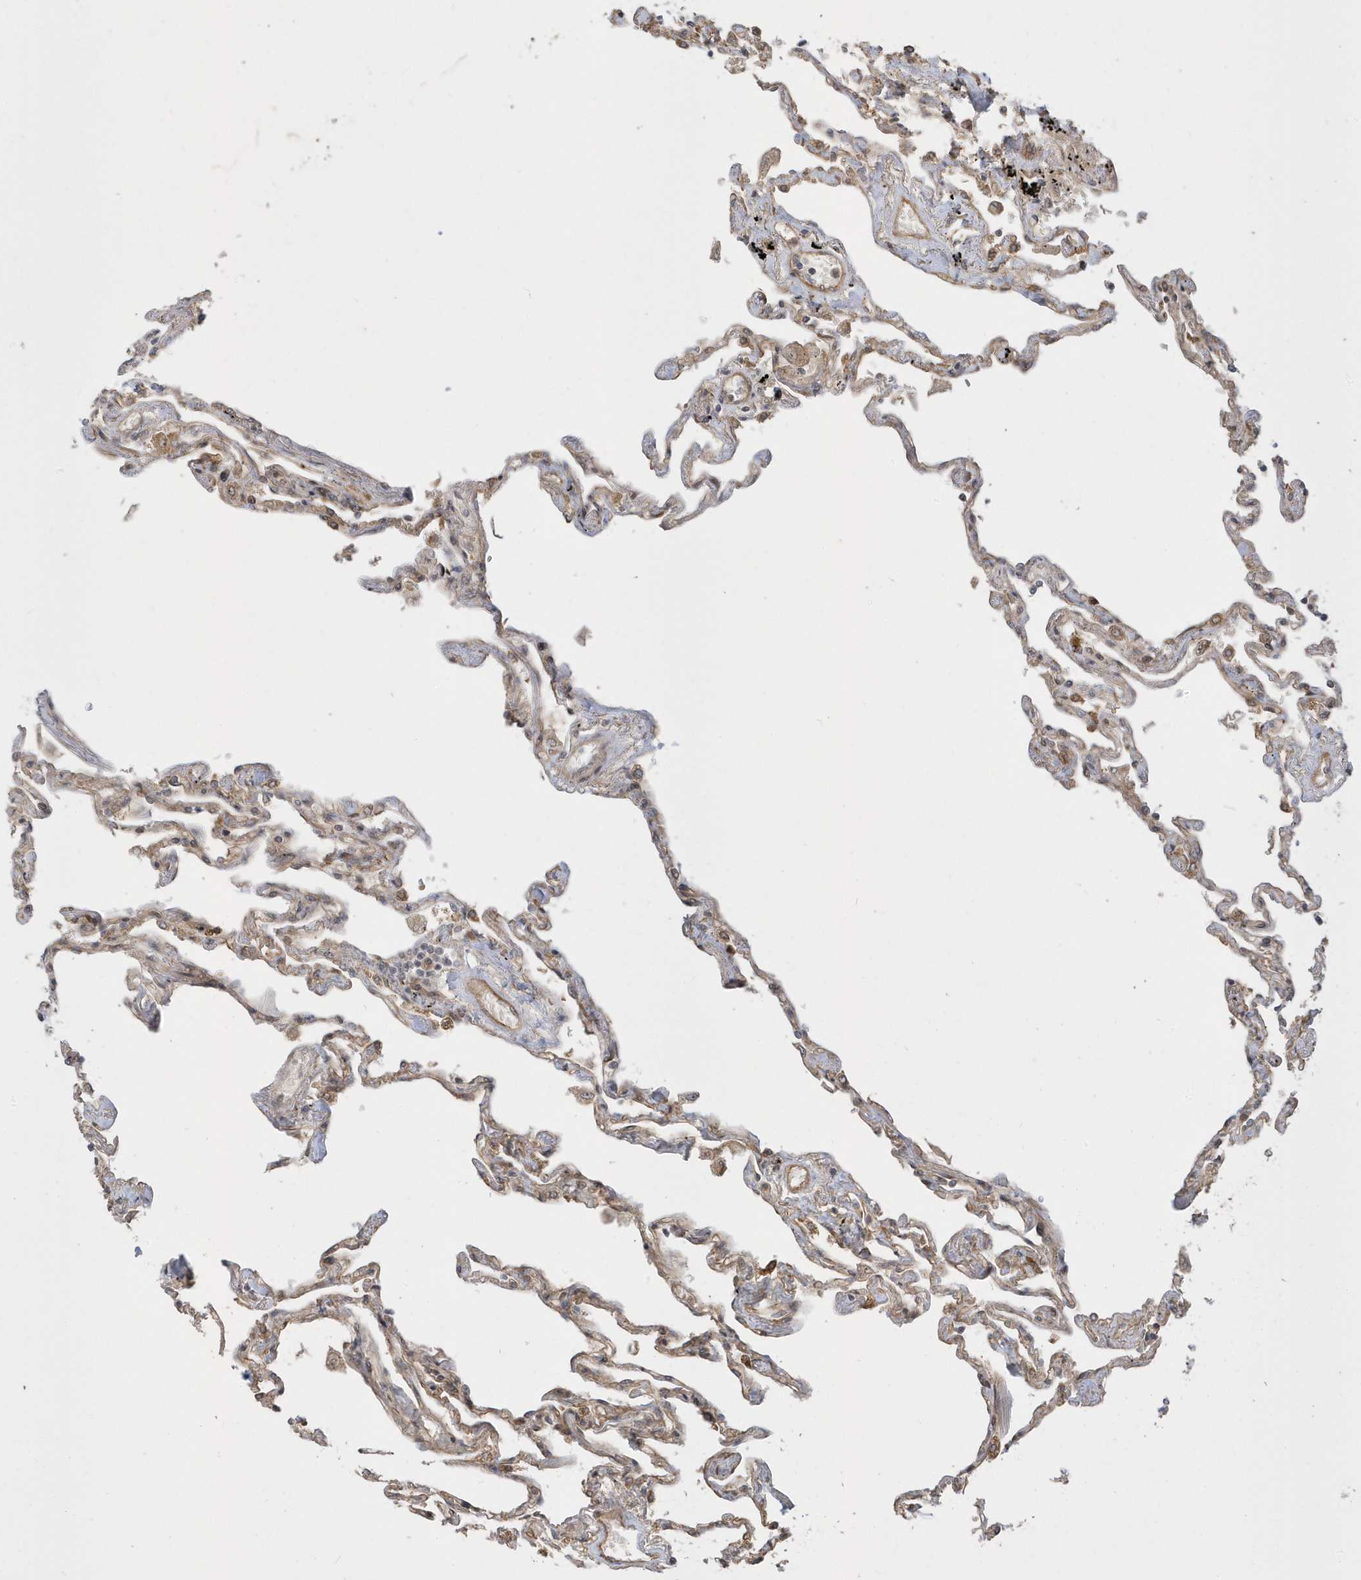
{"staining": {"intensity": "moderate", "quantity": ">75%", "location": "cytoplasmic/membranous"}, "tissue": "lung", "cell_type": "Alveolar cells", "image_type": "normal", "snomed": [{"axis": "morphology", "description": "Normal tissue, NOS"}, {"axis": "topography", "description": "Lung"}], "caption": "This is a histology image of immunohistochemistry staining of normal lung, which shows moderate expression in the cytoplasmic/membranous of alveolar cells.", "gene": "ECM2", "patient": {"sex": "female", "age": 67}}